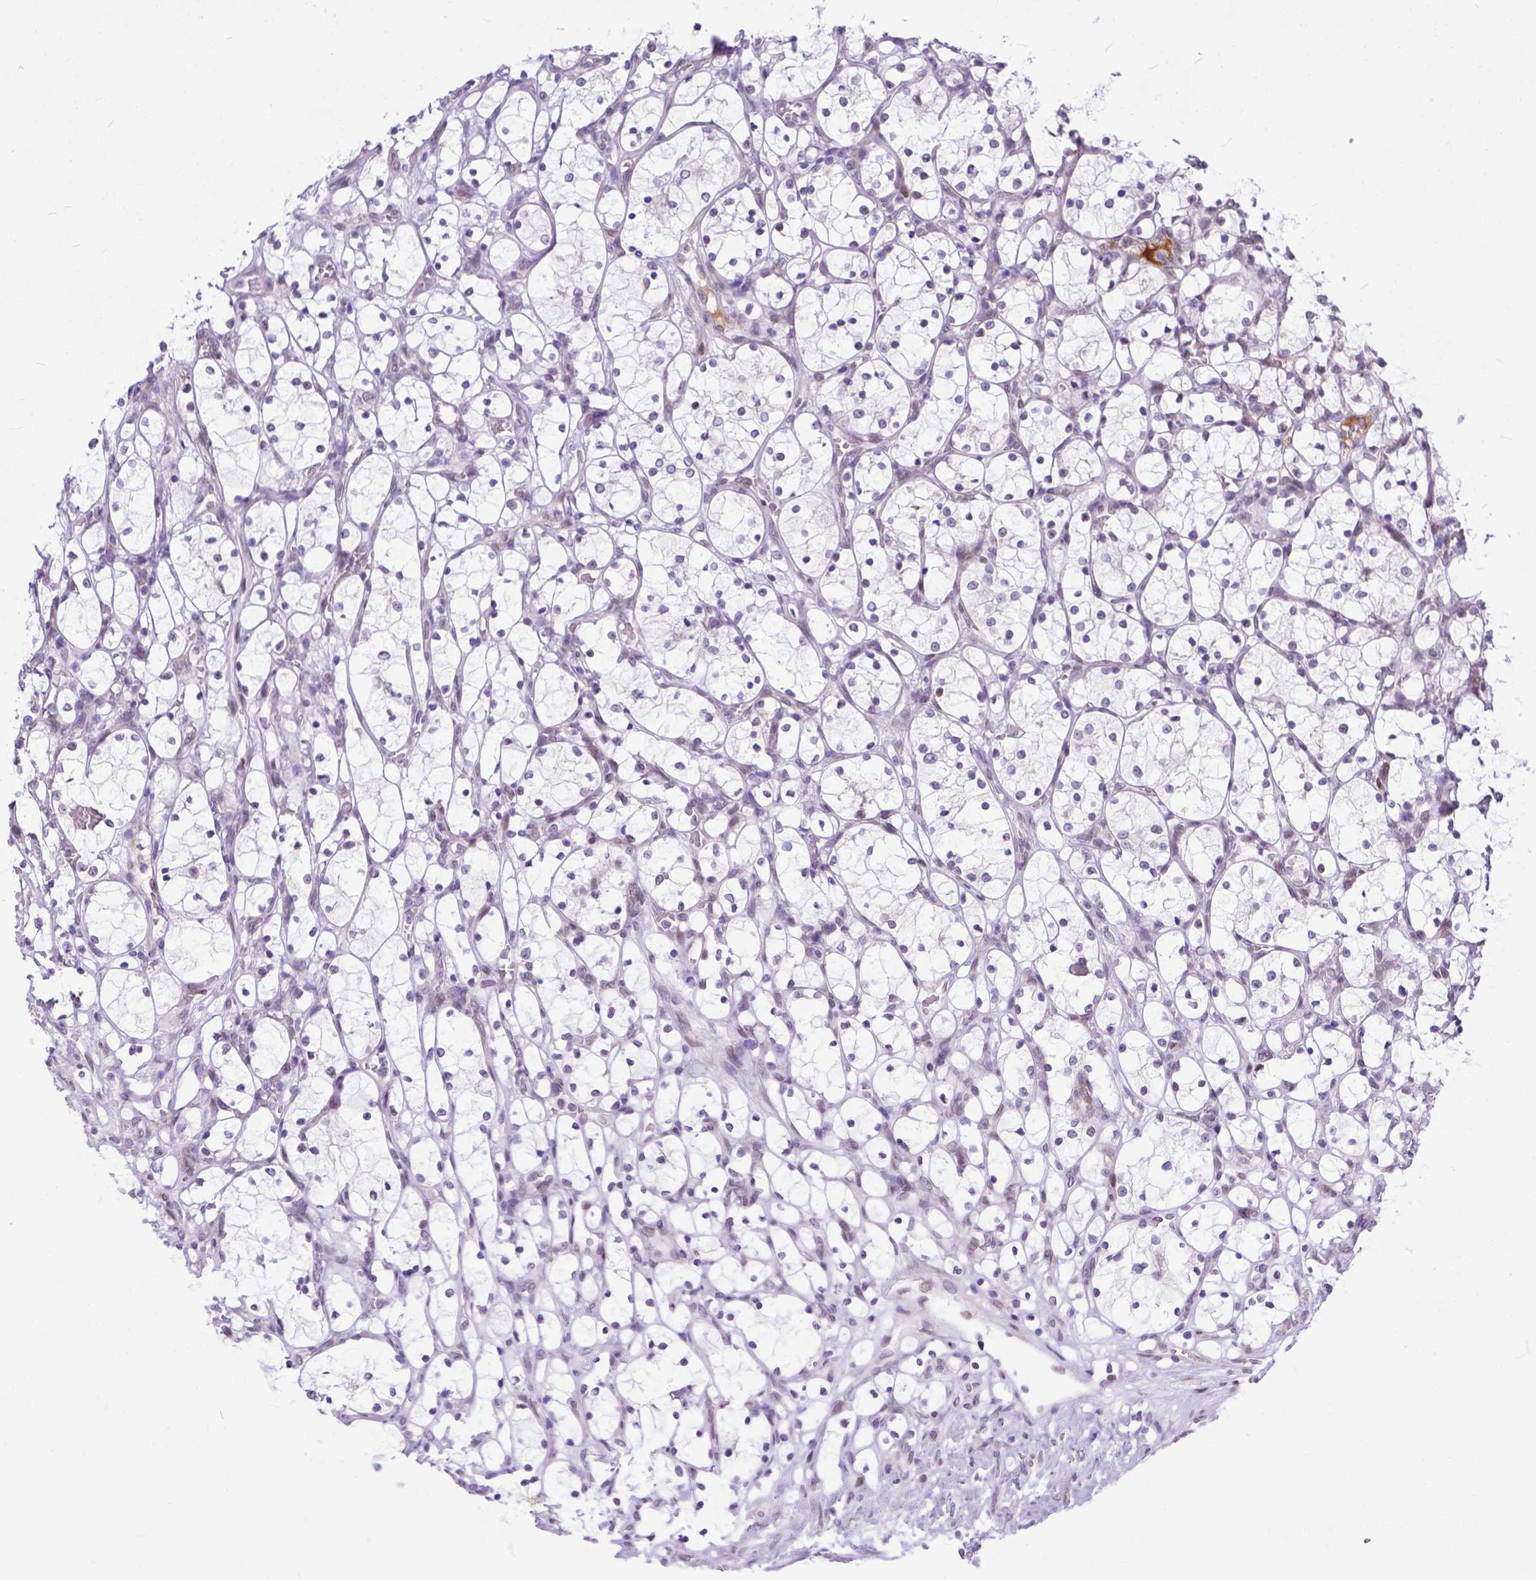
{"staining": {"intensity": "negative", "quantity": "none", "location": "none"}, "tissue": "renal cancer", "cell_type": "Tumor cells", "image_type": "cancer", "snomed": [{"axis": "morphology", "description": "Adenocarcinoma, NOS"}, {"axis": "topography", "description": "Kidney"}], "caption": "IHC of human renal cancer (adenocarcinoma) shows no staining in tumor cells.", "gene": "FAM124B", "patient": {"sex": "female", "age": 69}}